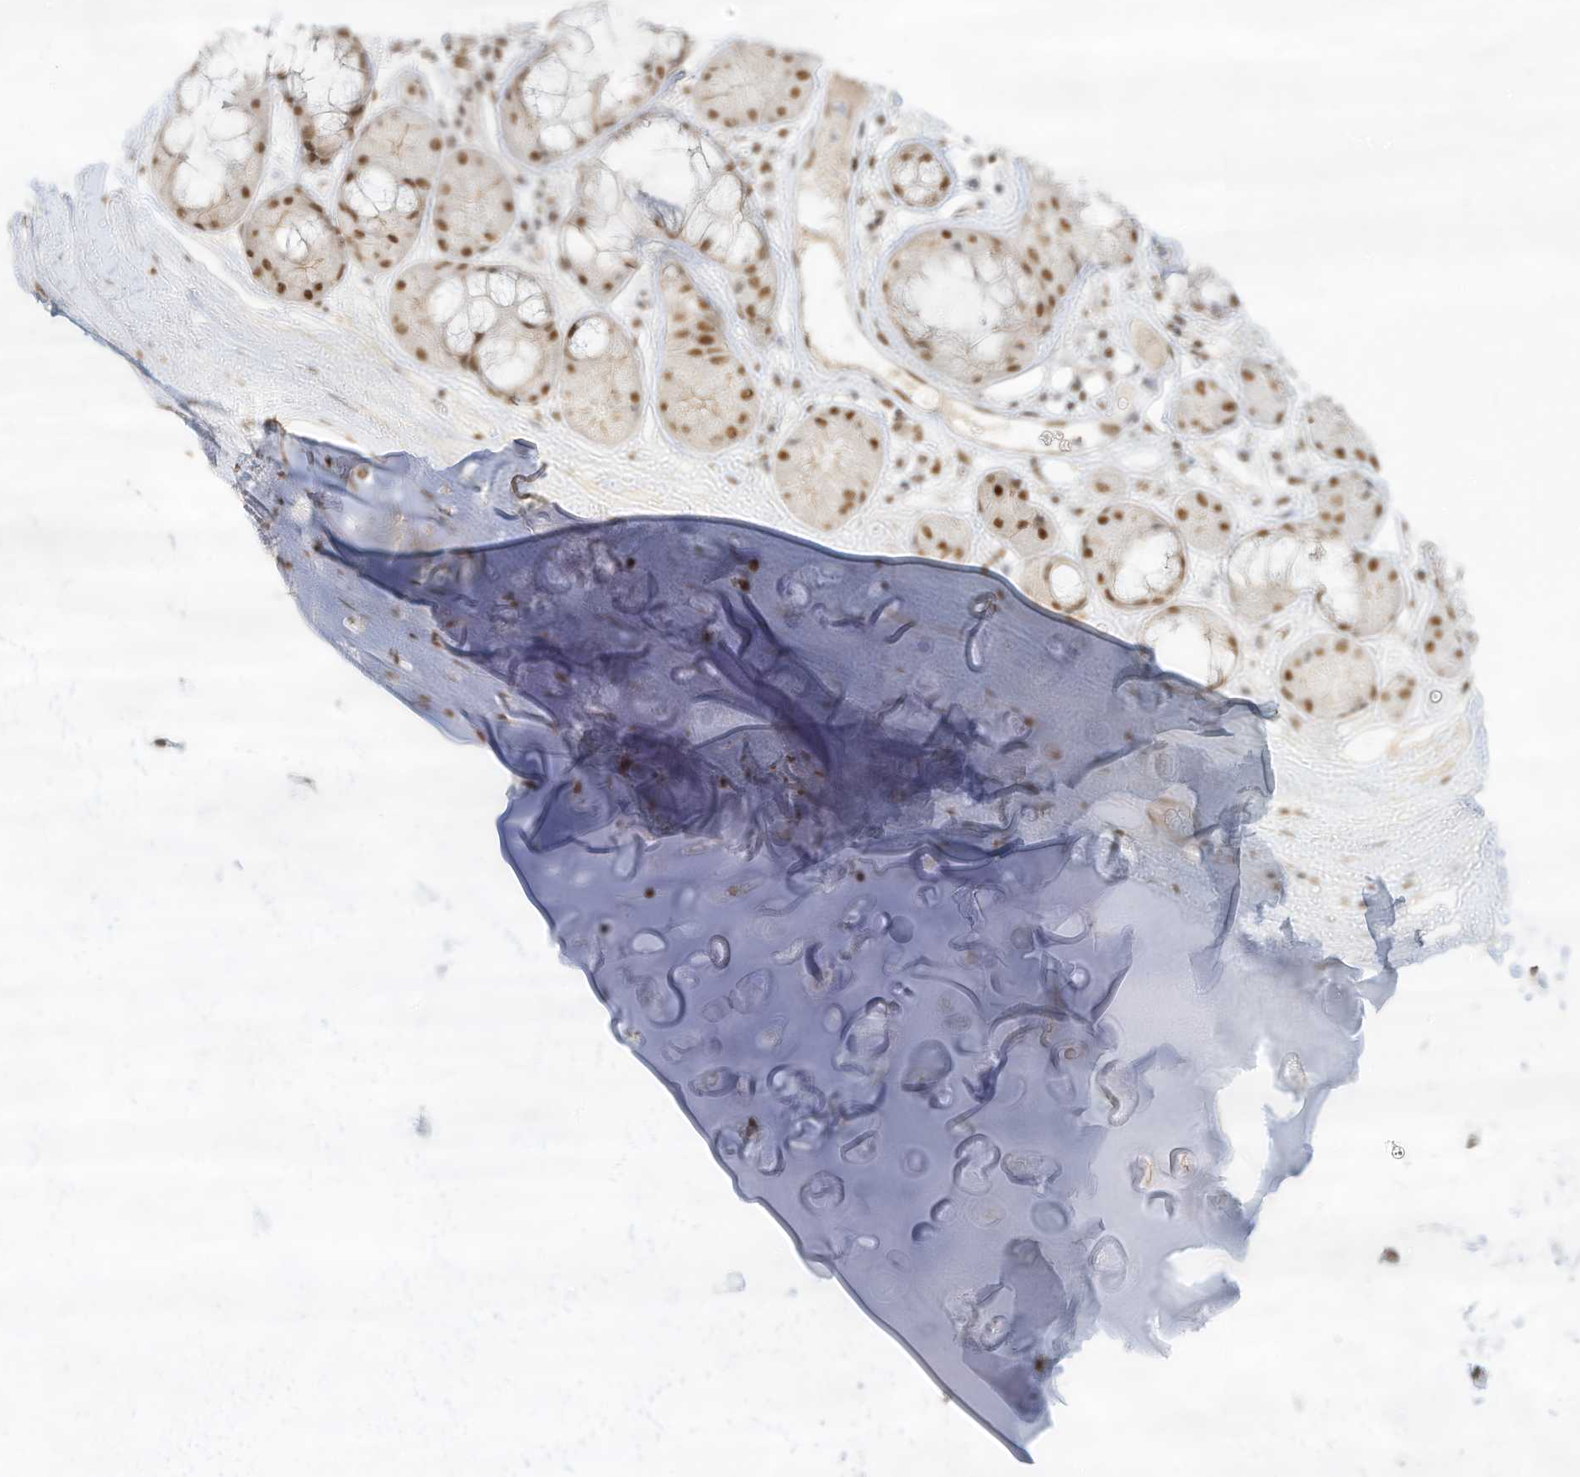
{"staining": {"intensity": "weak", "quantity": "25%-75%", "location": "nuclear"}, "tissue": "adipose tissue", "cell_type": "Adipocytes", "image_type": "normal", "snomed": [{"axis": "morphology", "description": "Normal tissue, NOS"}, {"axis": "morphology", "description": "Squamous cell carcinoma, NOS"}, {"axis": "topography", "description": "Lymph node"}, {"axis": "topography", "description": "Bronchus"}, {"axis": "topography", "description": "Lung"}], "caption": "Protein staining of normal adipose tissue exhibits weak nuclear staining in about 25%-75% of adipocytes. Immunohistochemistry stains the protein in brown and the nuclei are stained blue.", "gene": "NHSL1", "patient": {"sex": "male", "age": 66}}